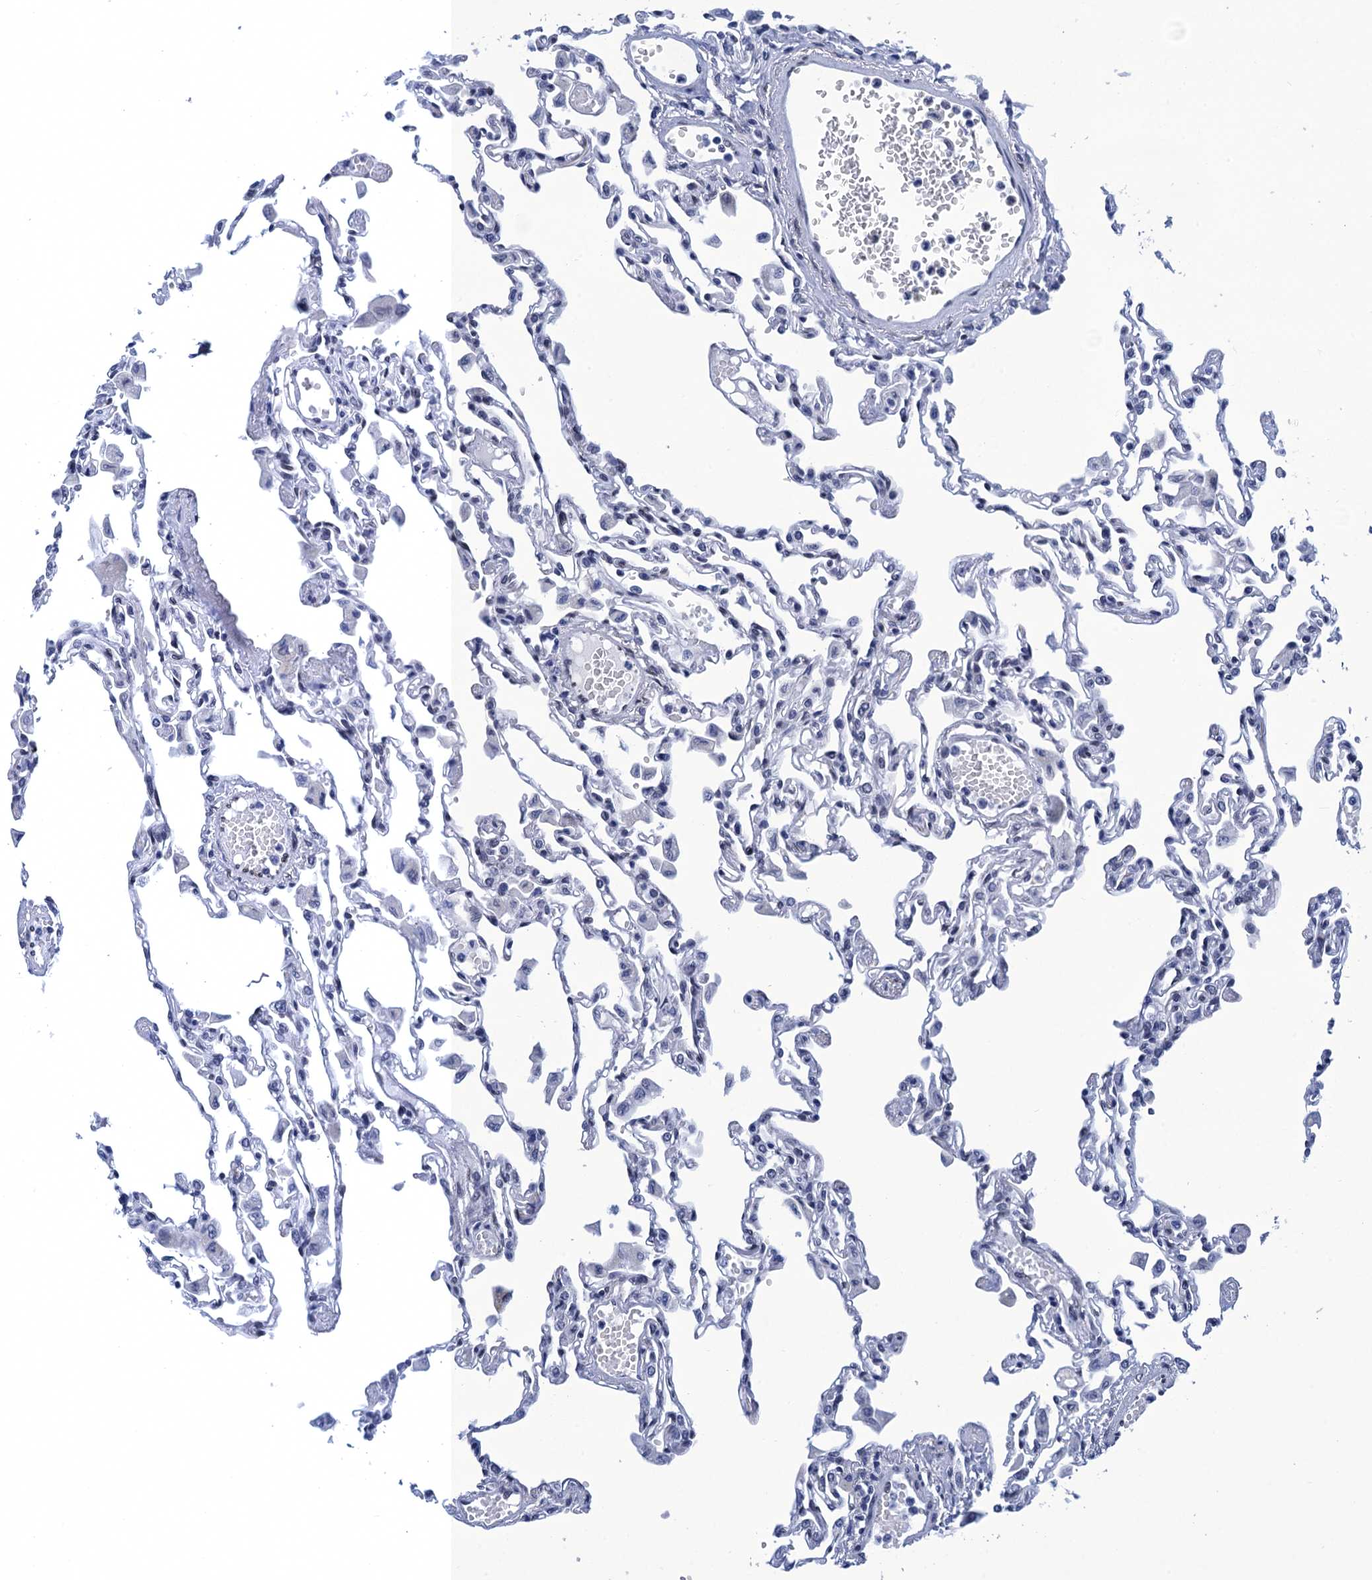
{"staining": {"intensity": "negative", "quantity": "none", "location": "none"}, "tissue": "lung", "cell_type": "Alveolar cells", "image_type": "normal", "snomed": [{"axis": "morphology", "description": "Normal tissue, NOS"}, {"axis": "topography", "description": "Bronchus"}, {"axis": "topography", "description": "Lung"}], "caption": "High power microscopy histopathology image of an immunohistochemistry image of benign lung, revealing no significant expression in alveolar cells. (DAB IHC with hematoxylin counter stain).", "gene": "METTL25", "patient": {"sex": "female", "age": 49}}